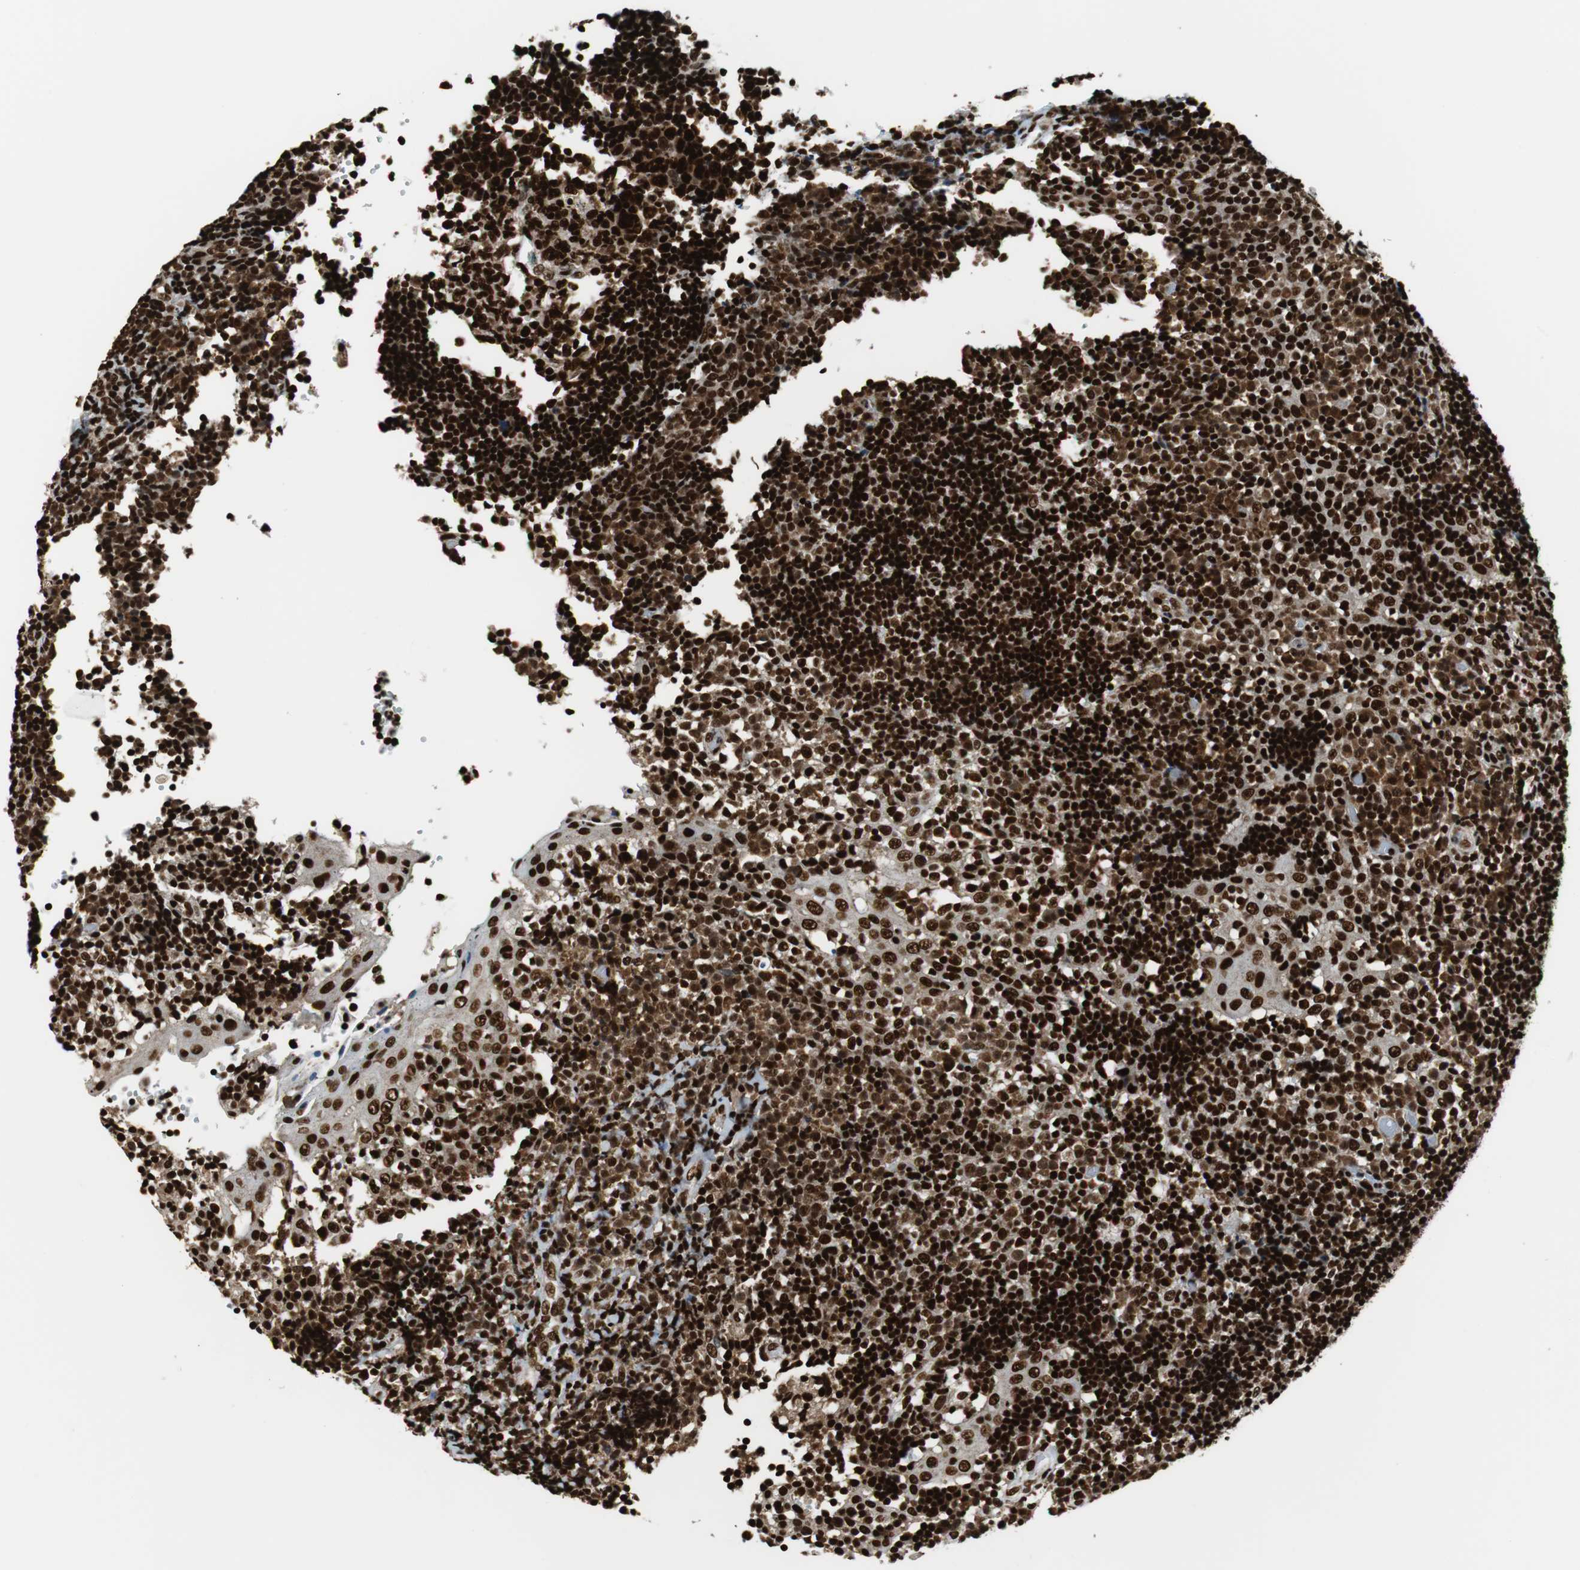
{"staining": {"intensity": "strong", "quantity": ">75%", "location": "nuclear"}, "tissue": "tonsil", "cell_type": "Germinal center cells", "image_type": "normal", "snomed": [{"axis": "morphology", "description": "Normal tissue, NOS"}, {"axis": "topography", "description": "Tonsil"}], "caption": "Tonsil stained with DAB immunohistochemistry exhibits high levels of strong nuclear positivity in approximately >75% of germinal center cells.", "gene": "HDAC1", "patient": {"sex": "female", "age": 40}}